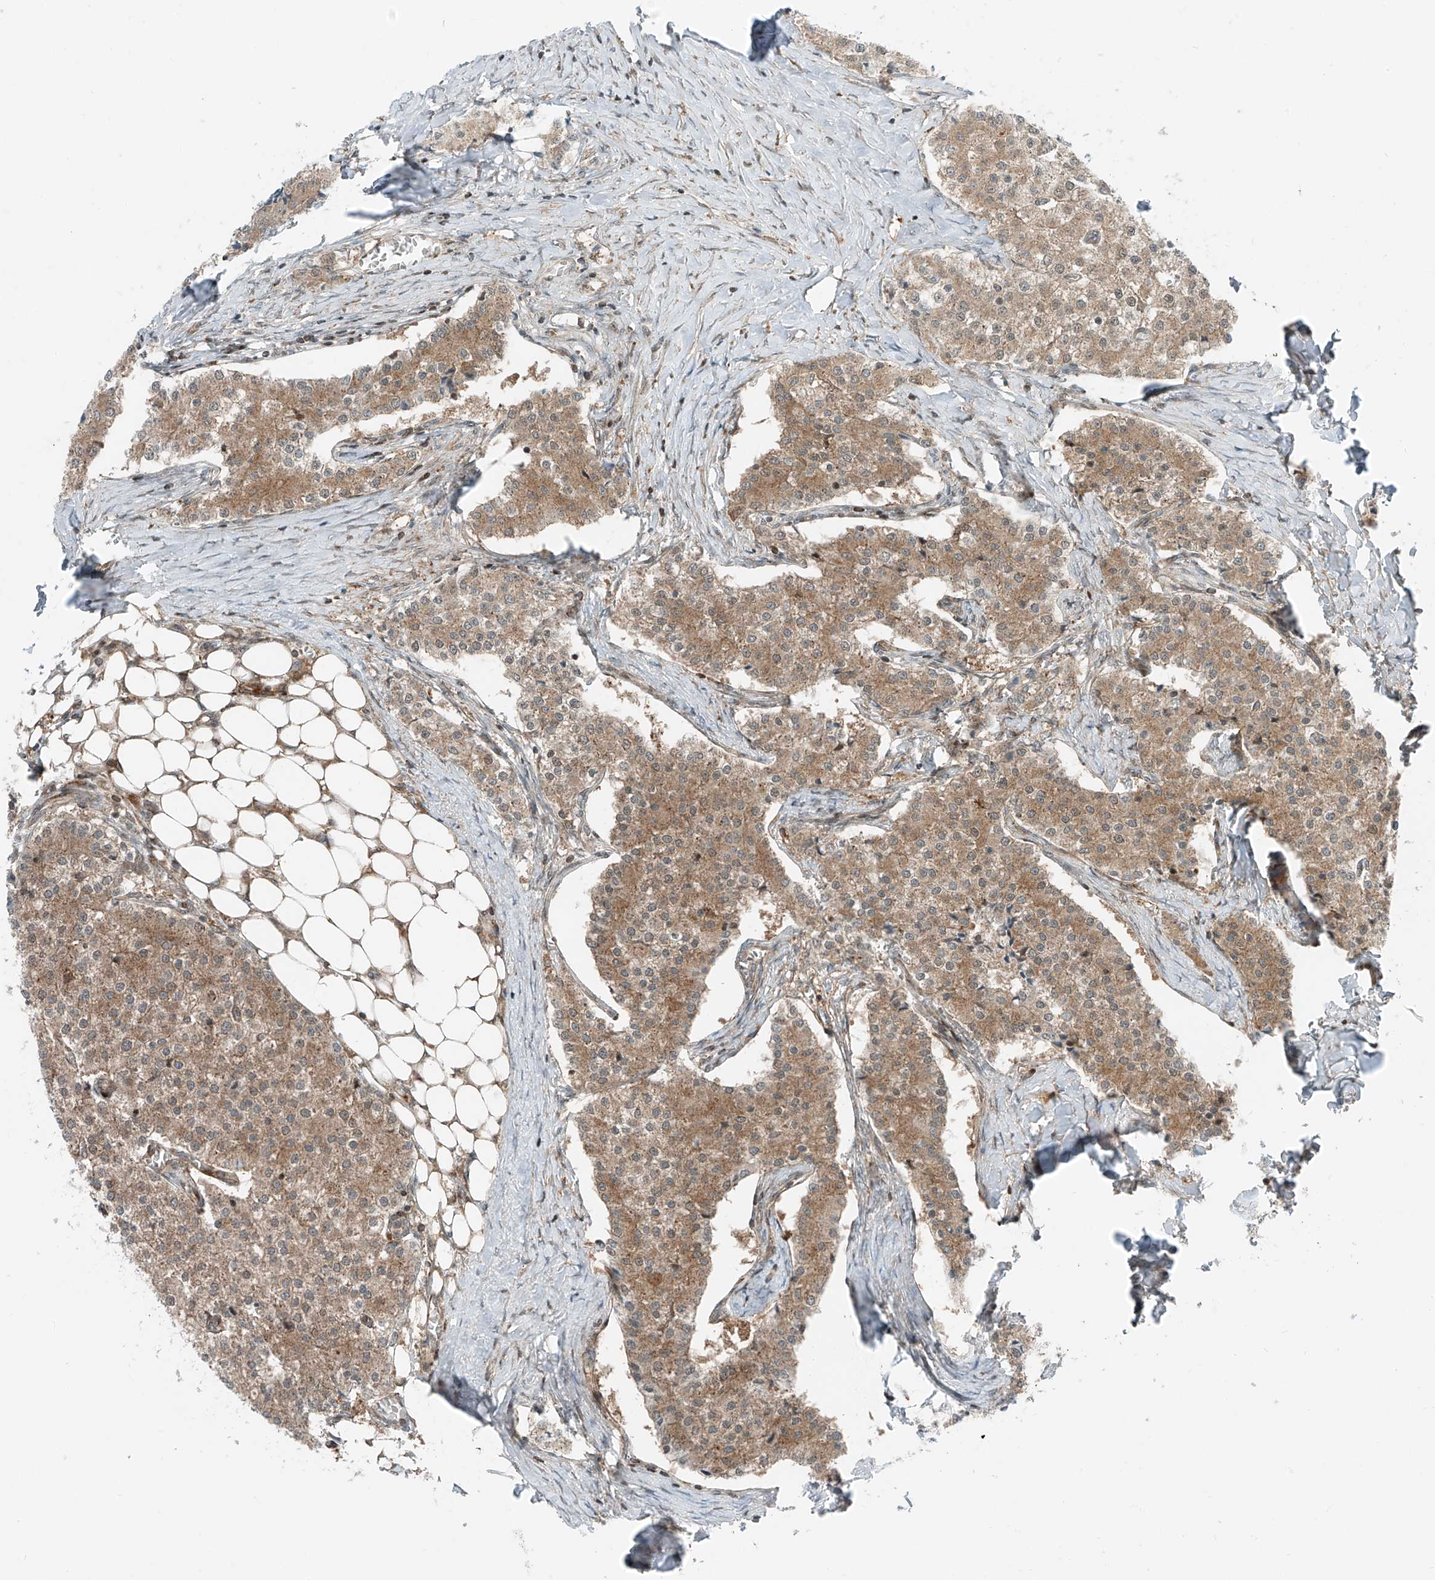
{"staining": {"intensity": "moderate", "quantity": ">75%", "location": "cytoplasmic/membranous"}, "tissue": "carcinoid", "cell_type": "Tumor cells", "image_type": "cancer", "snomed": [{"axis": "morphology", "description": "Carcinoid, malignant, NOS"}, {"axis": "topography", "description": "Colon"}], "caption": "A brown stain highlights moderate cytoplasmic/membranous positivity of a protein in carcinoid tumor cells. The protein is shown in brown color, while the nuclei are stained blue.", "gene": "USP48", "patient": {"sex": "female", "age": 52}}